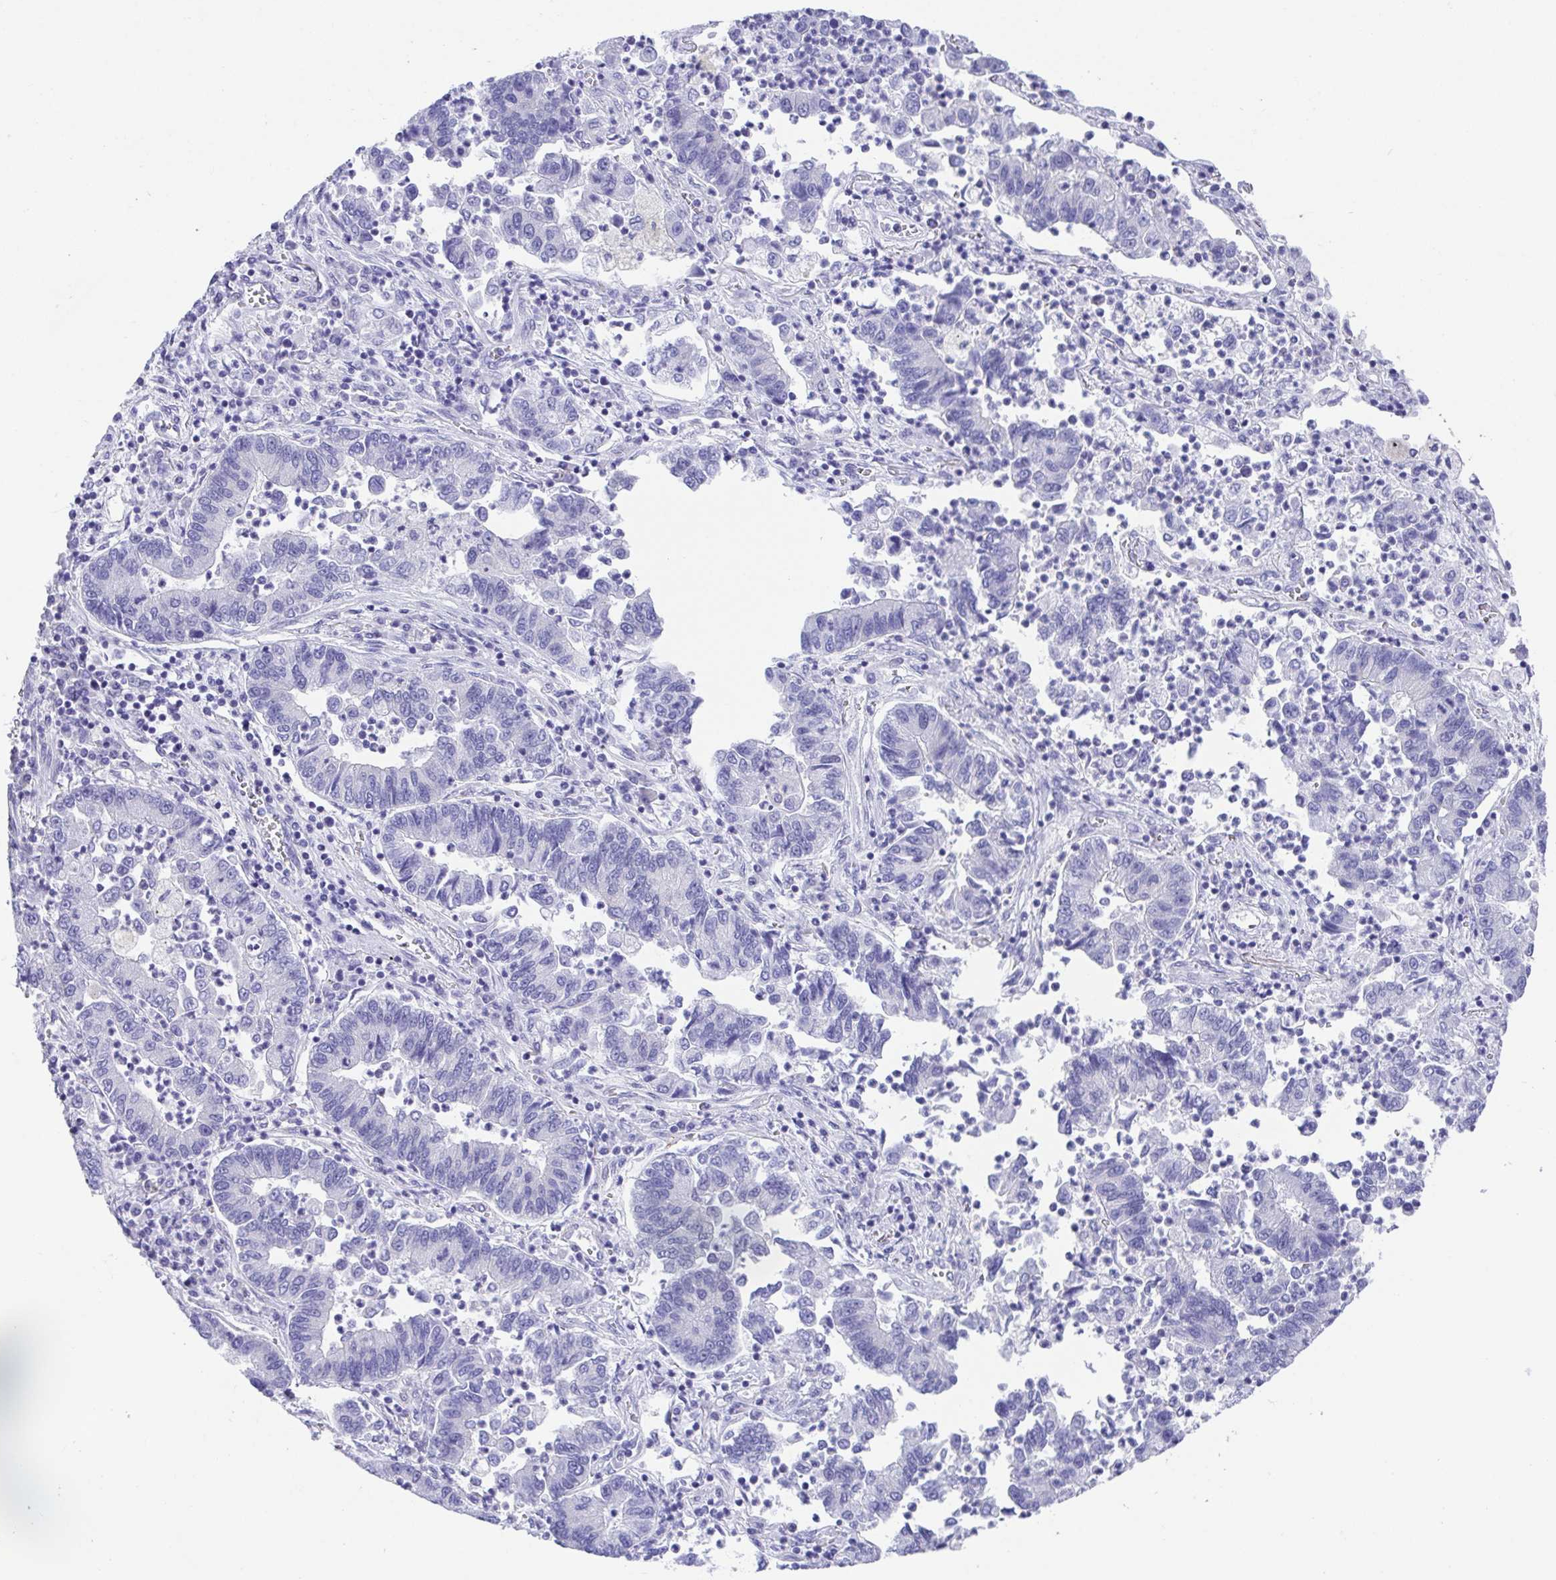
{"staining": {"intensity": "negative", "quantity": "none", "location": "none"}, "tissue": "lung cancer", "cell_type": "Tumor cells", "image_type": "cancer", "snomed": [{"axis": "morphology", "description": "Adenocarcinoma, NOS"}, {"axis": "topography", "description": "Lung"}], "caption": "DAB immunohistochemical staining of human lung adenocarcinoma demonstrates no significant staining in tumor cells.", "gene": "LUZP4", "patient": {"sex": "female", "age": 57}}